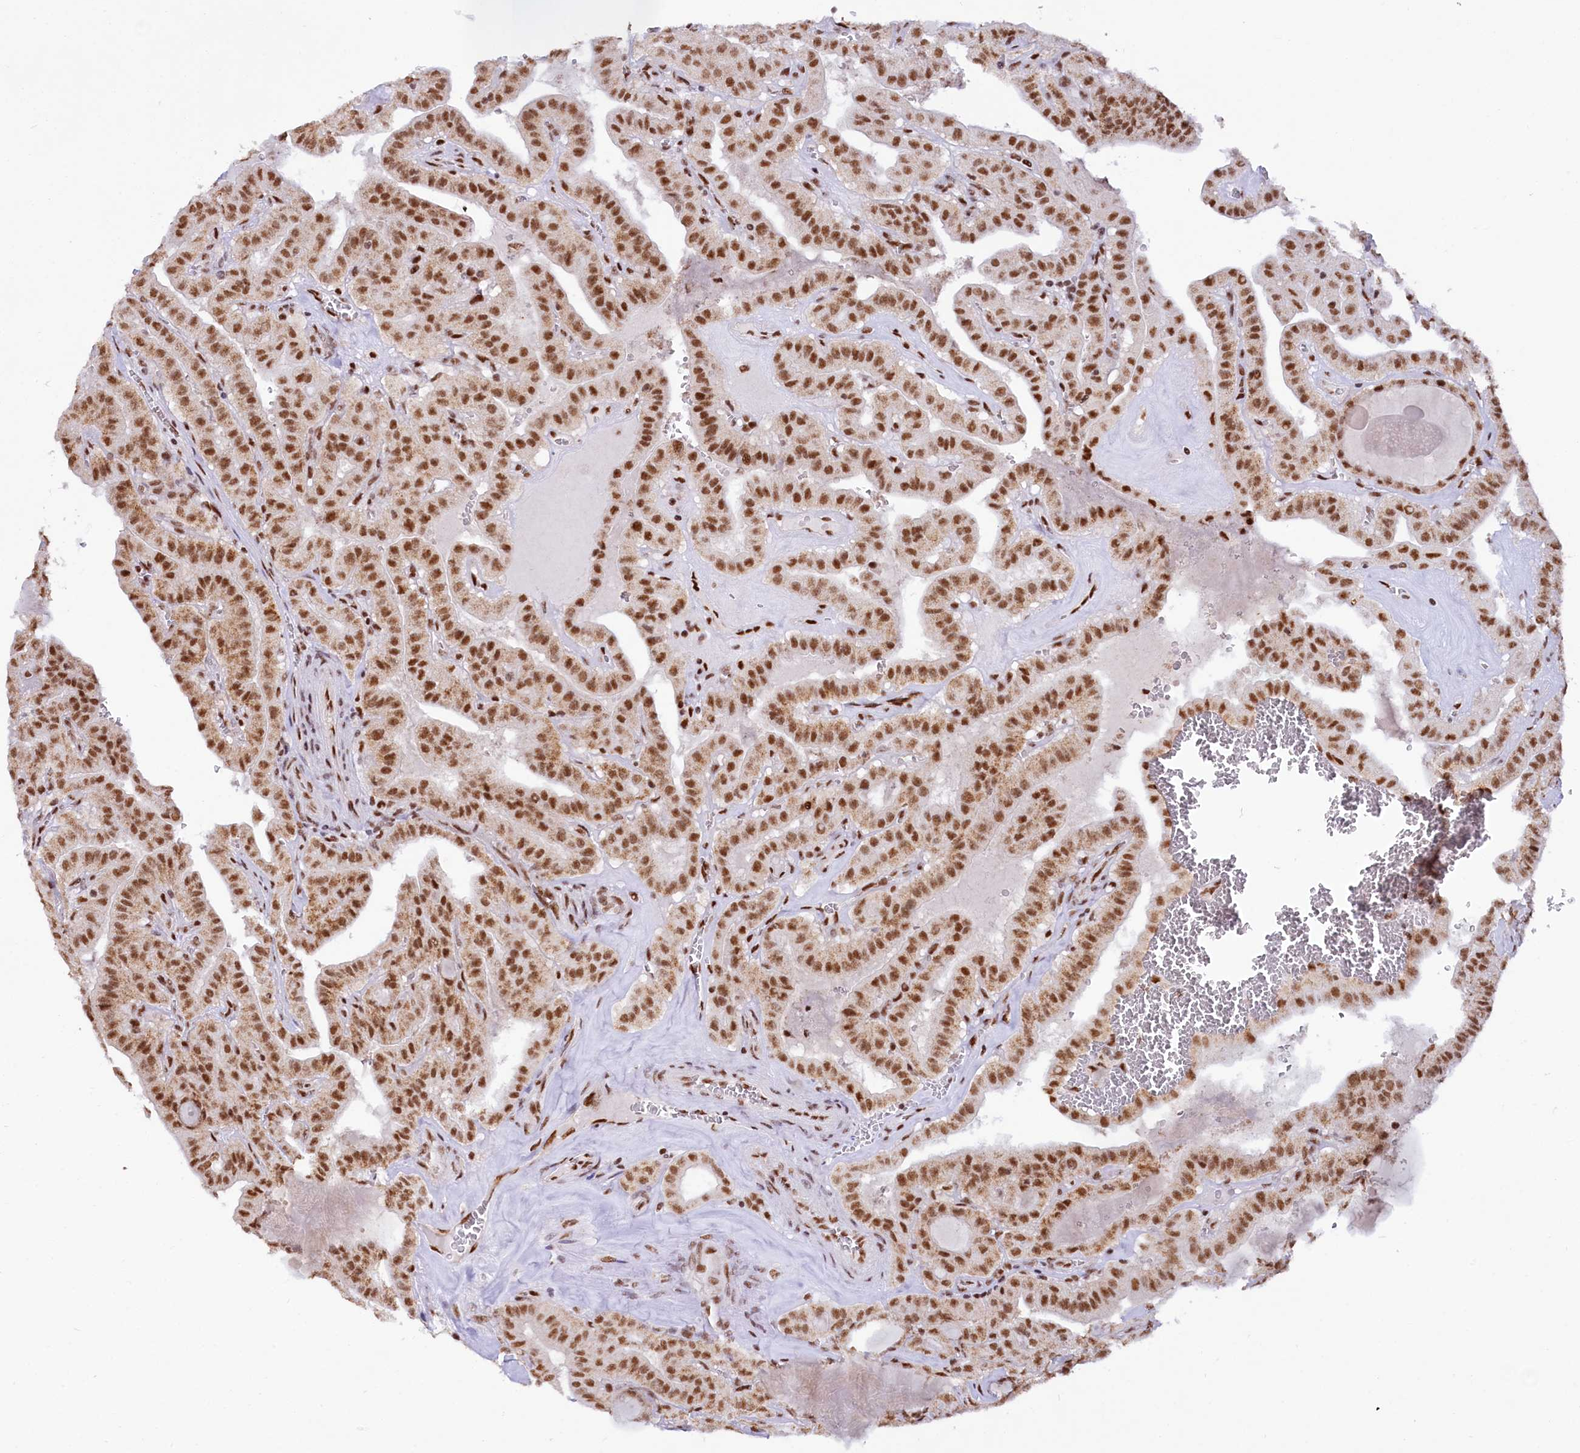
{"staining": {"intensity": "strong", "quantity": ">75%", "location": "nuclear"}, "tissue": "thyroid cancer", "cell_type": "Tumor cells", "image_type": "cancer", "snomed": [{"axis": "morphology", "description": "Papillary adenocarcinoma, NOS"}, {"axis": "topography", "description": "Thyroid gland"}], "caption": "Strong nuclear staining is present in approximately >75% of tumor cells in thyroid cancer.", "gene": "HIRA", "patient": {"sex": "male", "age": 52}}